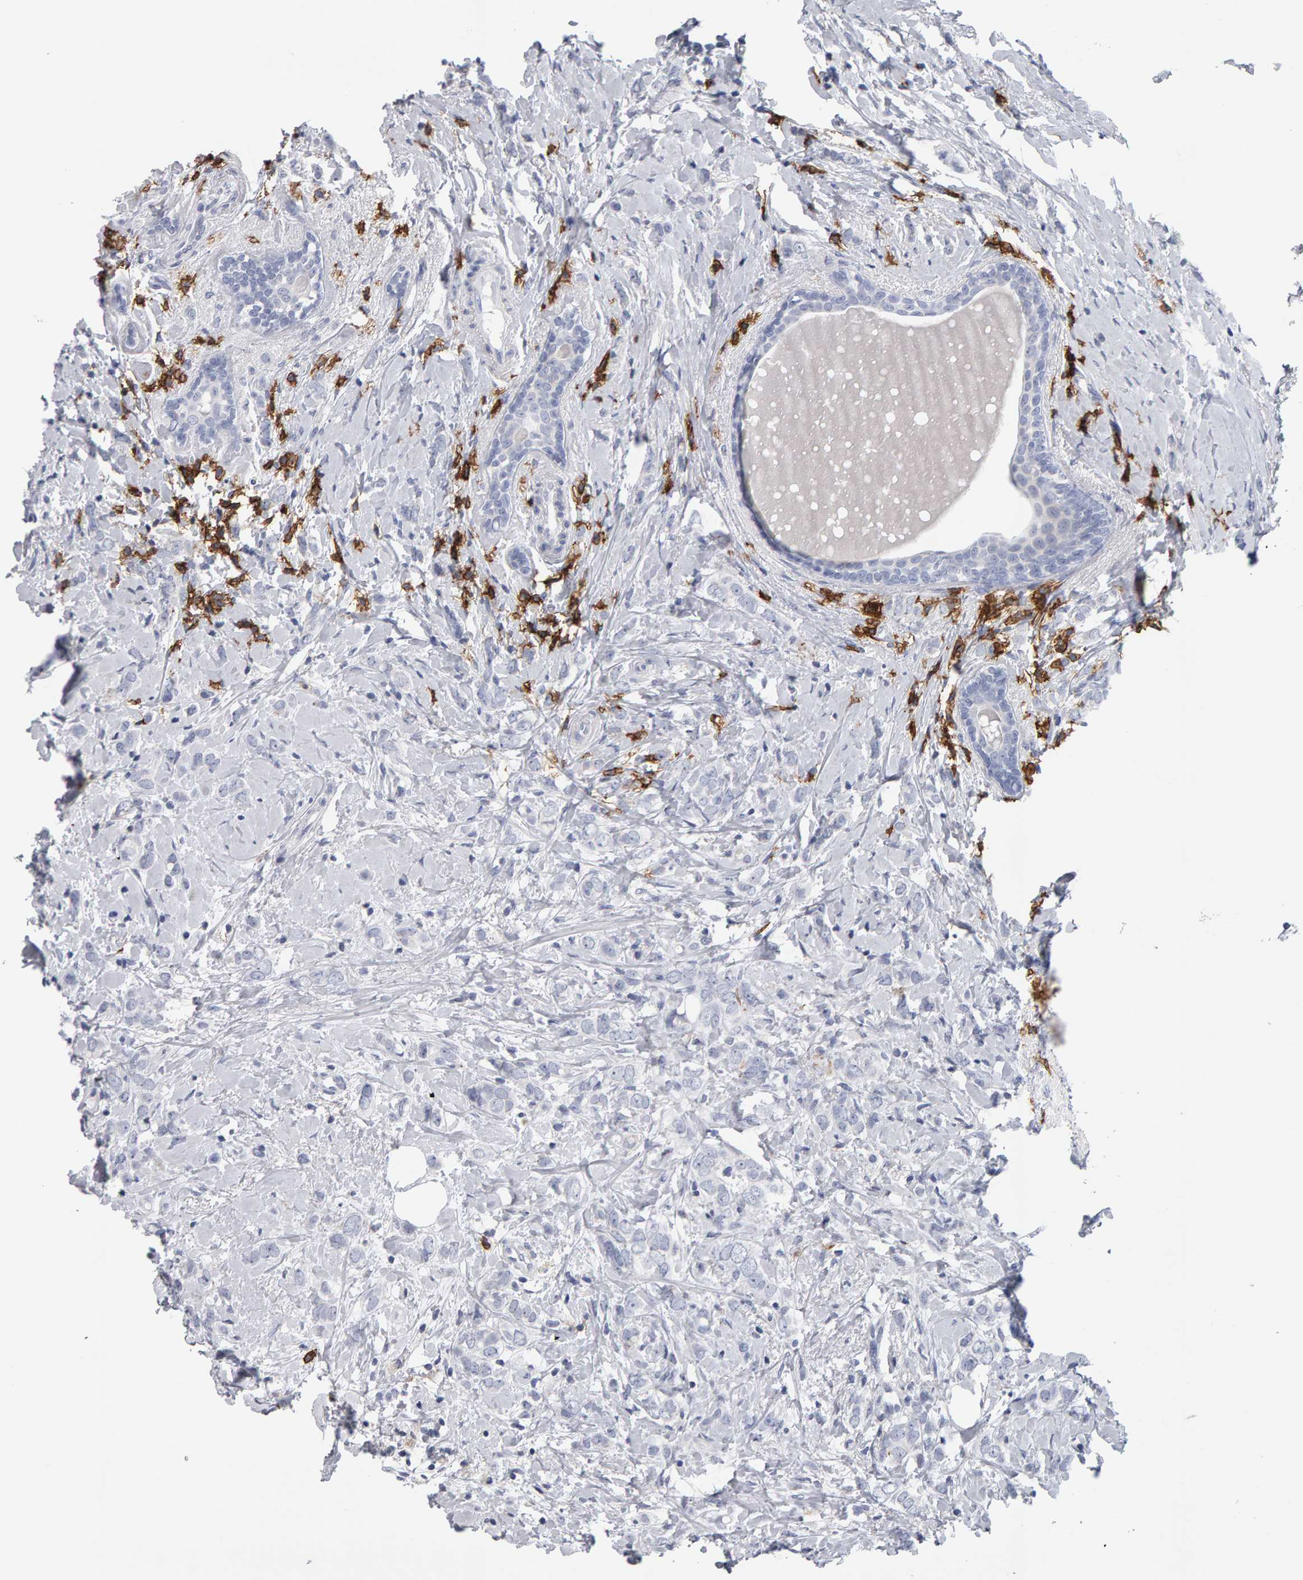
{"staining": {"intensity": "negative", "quantity": "none", "location": "none"}, "tissue": "breast cancer", "cell_type": "Tumor cells", "image_type": "cancer", "snomed": [{"axis": "morphology", "description": "Normal tissue, NOS"}, {"axis": "morphology", "description": "Lobular carcinoma"}, {"axis": "topography", "description": "Breast"}], "caption": "Lobular carcinoma (breast) was stained to show a protein in brown. There is no significant staining in tumor cells.", "gene": "CD38", "patient": {"sex": "female", "age": 47}}